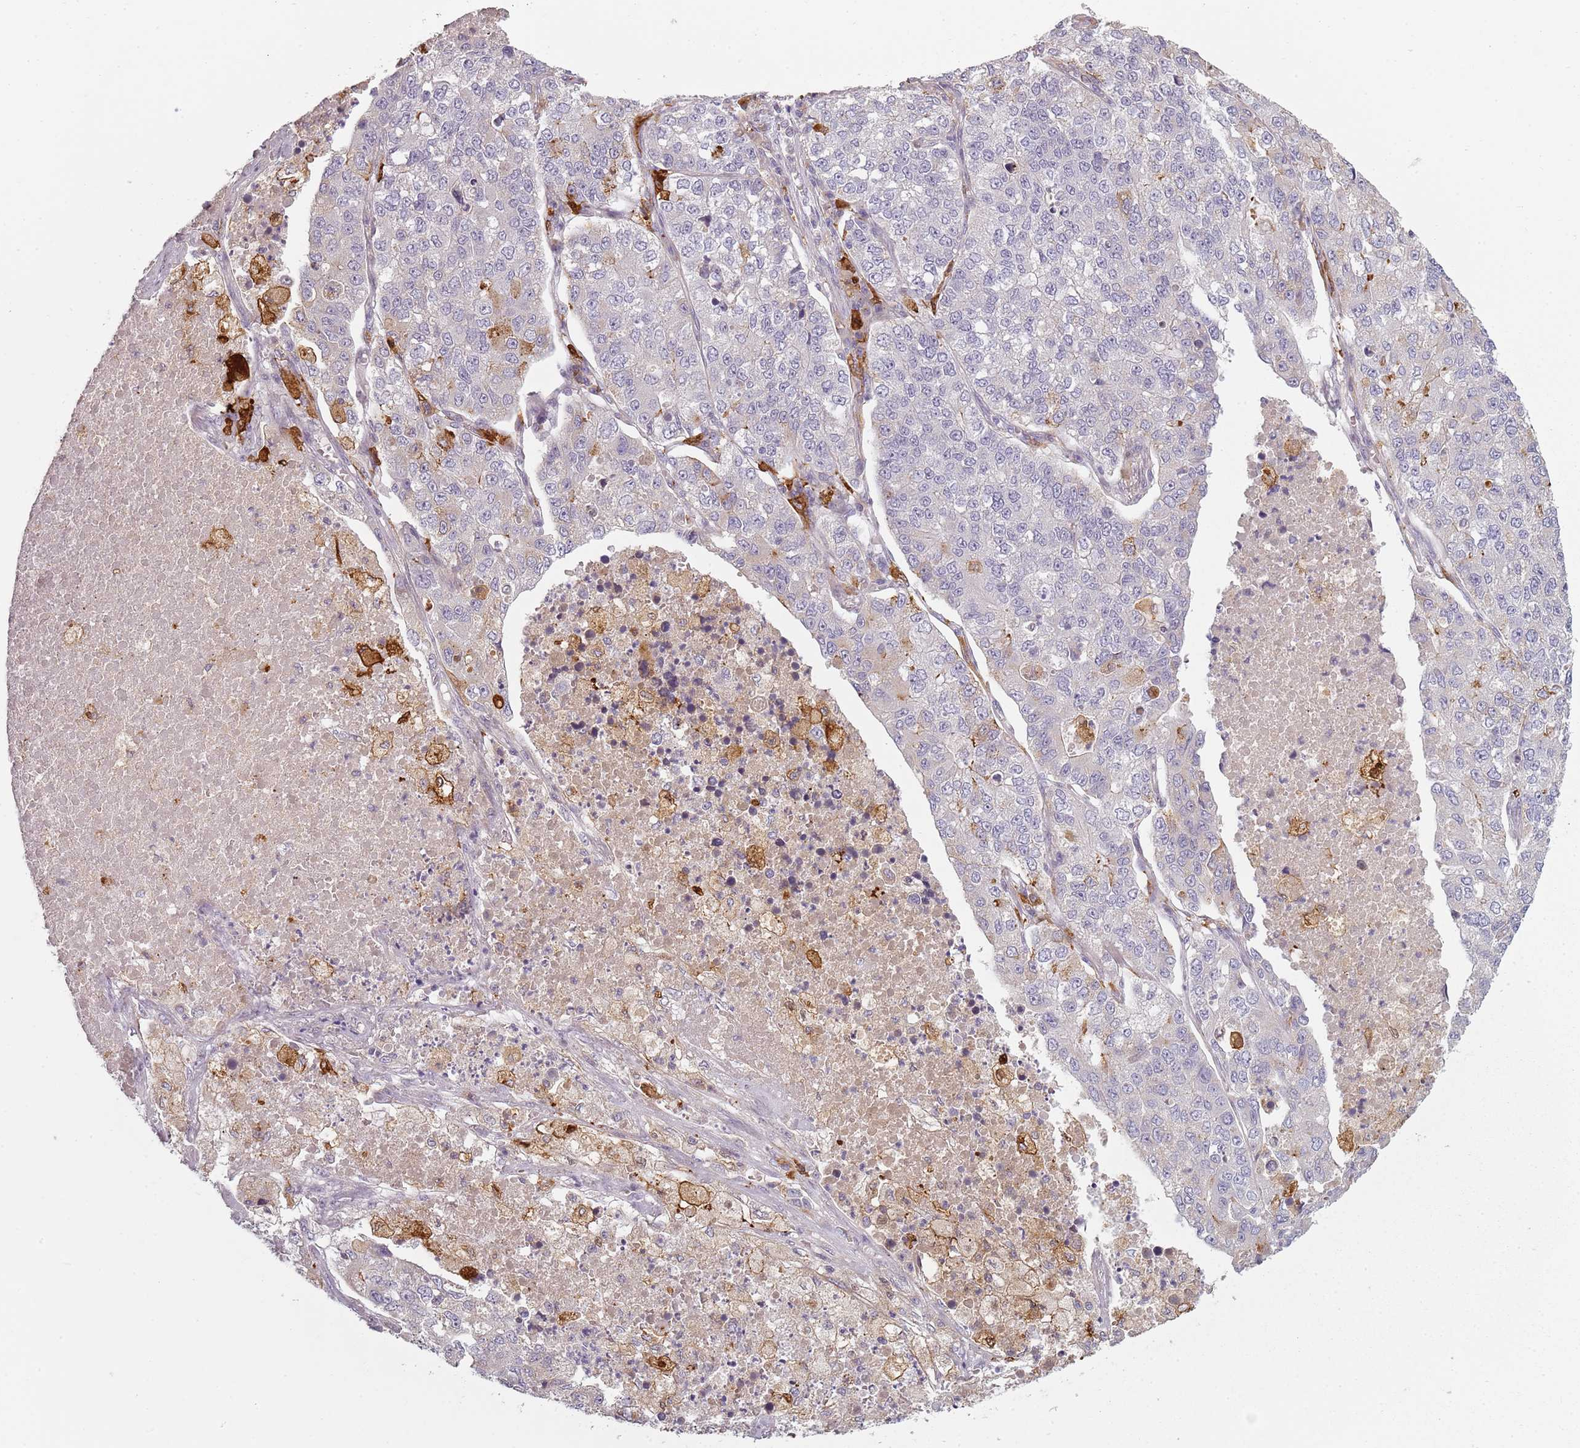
{"staining": {"intensity": "negative", "quantity": "none", "location": "none"}, "tissue": "lung cancer", "cell_type": "Tumor cells", "image_type": "cancer", "snomed": [{"axis": "morphology", "description": "Adenocarcinoma, NOS"}, {"axis": "topography", "description": "Lung"}], "caption": "Immunohistochemistry (IHC) image of neoplastic tissue: lung cancer (adenocarcinoma) stained with DAB (3,3'-diaminobenzidine) reveals no significant protein expression in tumor cells.", "gene": "CC2D2B", "patient": {"sex": "male", "age": 49}}